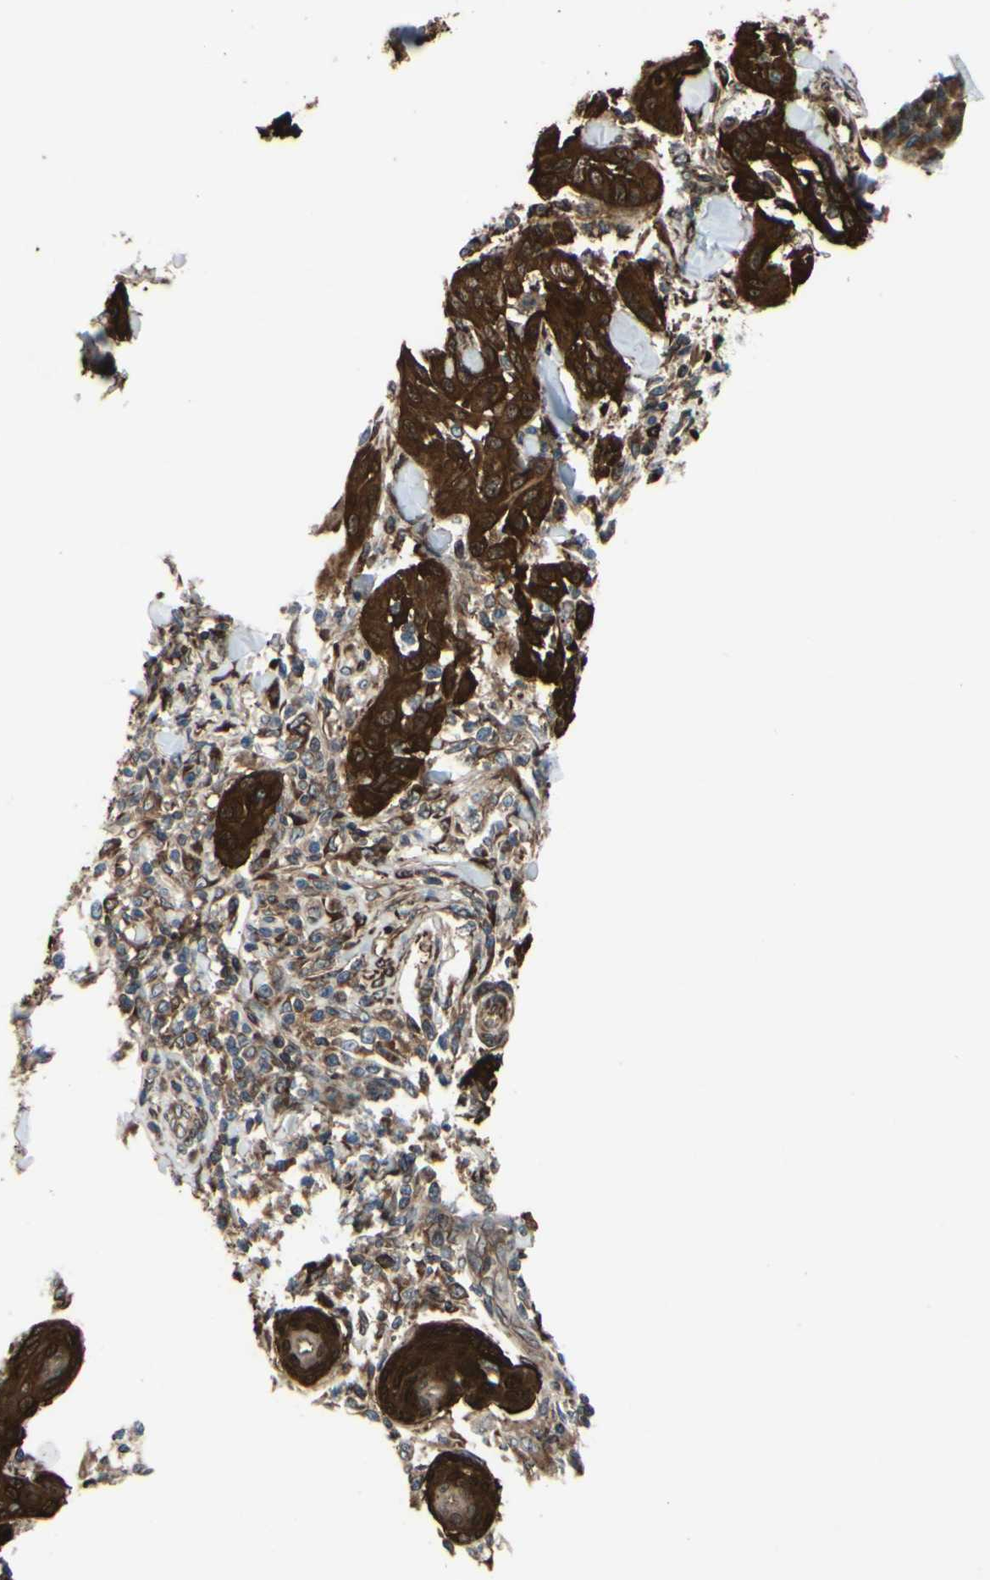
{"staining": {"intensity": "strong", "quantity": ">75%", "location": "cytoplasmic/membranous"}, "tissue": "skin cancer", "cell_type": "Tumor cells", "image_type": "cancer", "snomed": [{"axis": "morphology", "description": "Squamous cell carcinoma, NOS"}, {"axis": "topography", "description": "Skin"}], "caption": "Tumor cells show strong cytoplasmic/membranous staining in about >75% of cells in skin cancer (squamous cell carcinoma).", "gene": "PRAF2", "patient": {"sex": "male", "age": 24}}